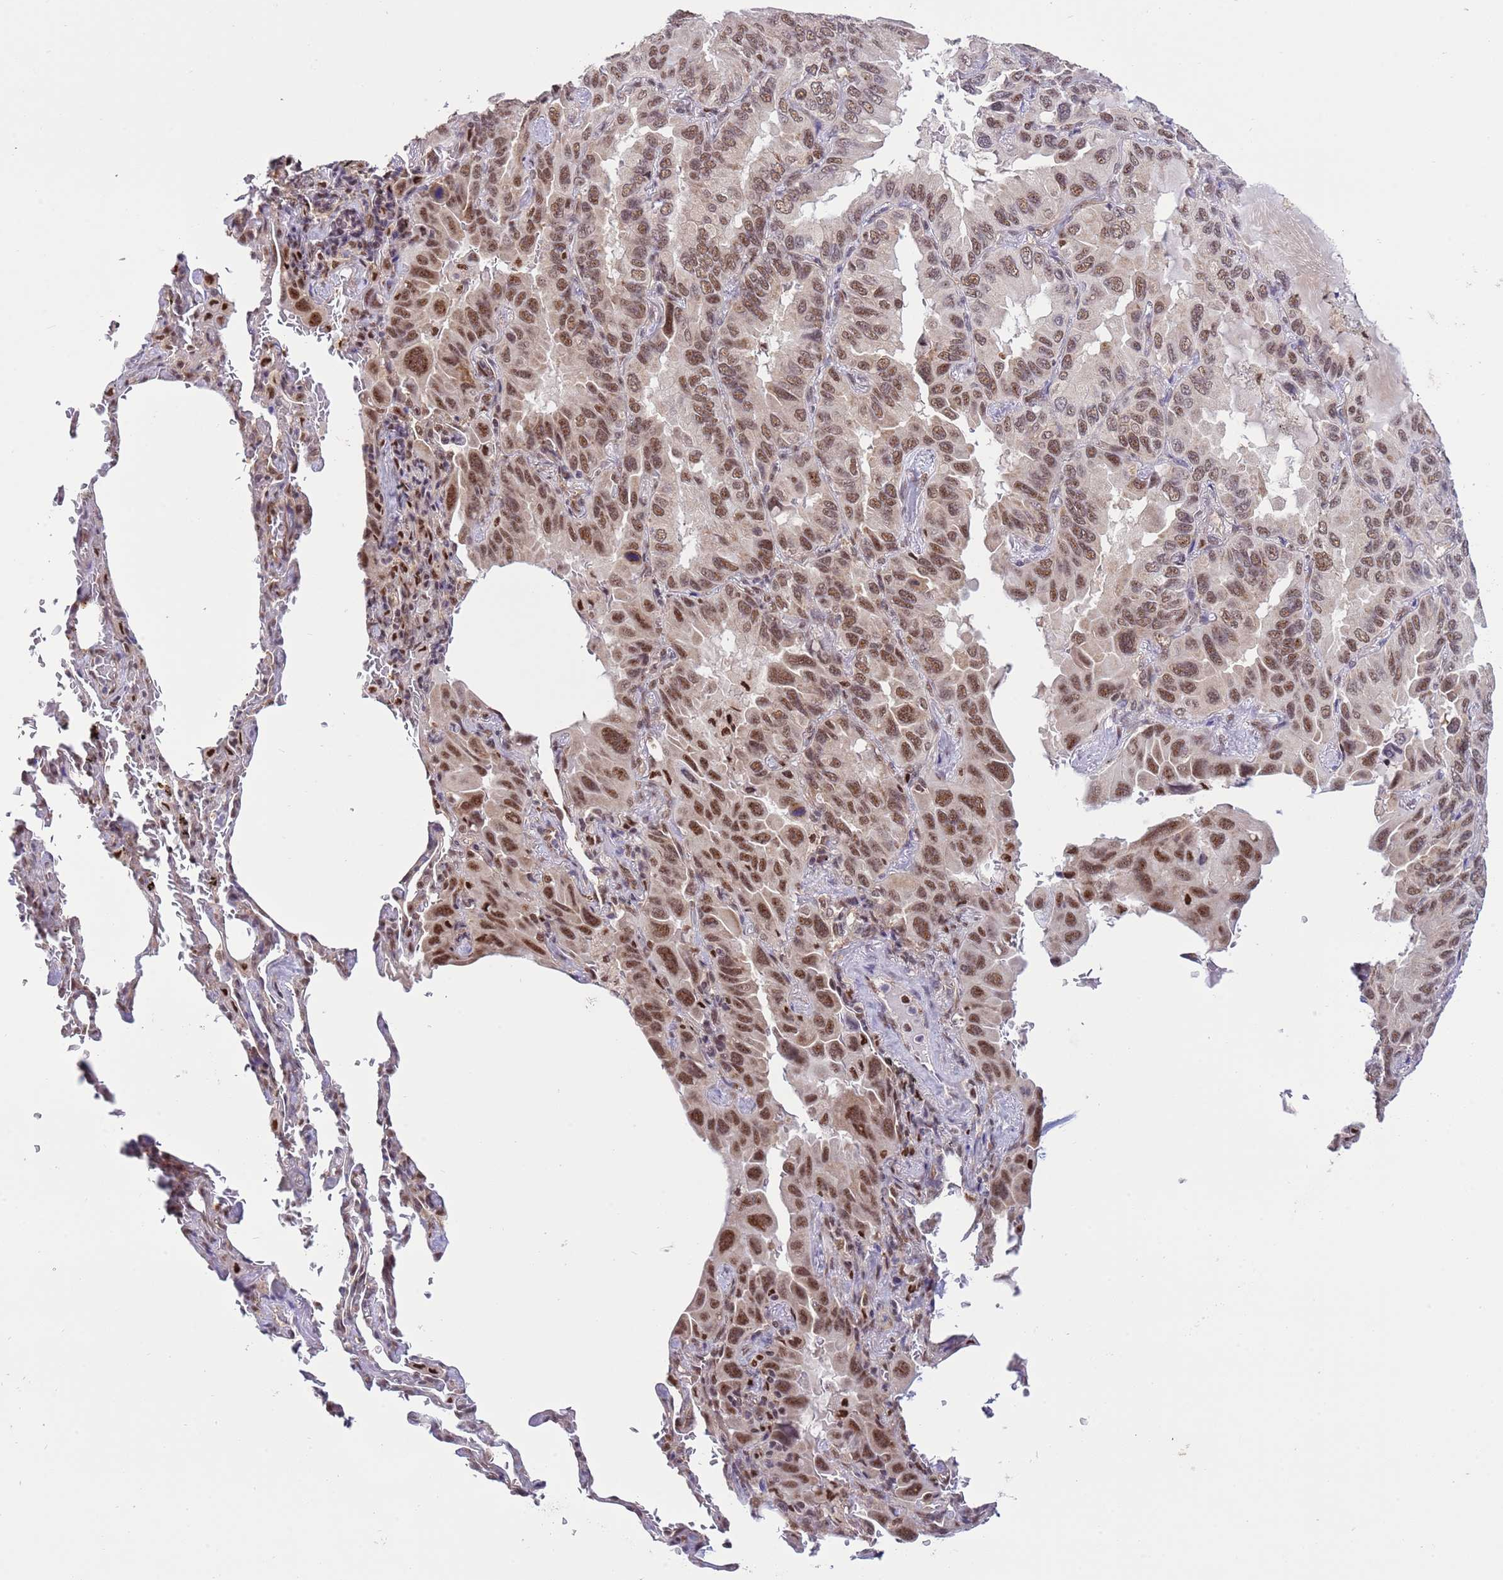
{"staining": {"intensity": "moderate", "quantity": ">75%", "location": "nuclear"}, "tissue": "lung cancer", "cell_type": "Tumor cells", "image_type": "cancer", "snomed": [{"axis": "morphology", "description": "Adenocarcinoma, NOS"}, {"axis": "topography", "description": "Lung"}], "caption": "An immunohistochemistry histopathology image of neoplastic tissue is shown. Protein staining in brown highlights moderate nuclear positivity in lung cancer (adenocarcinoma) within tumor cells.", "gene": "PRPF6", "patient": {"sex": "male", "age": 64}}